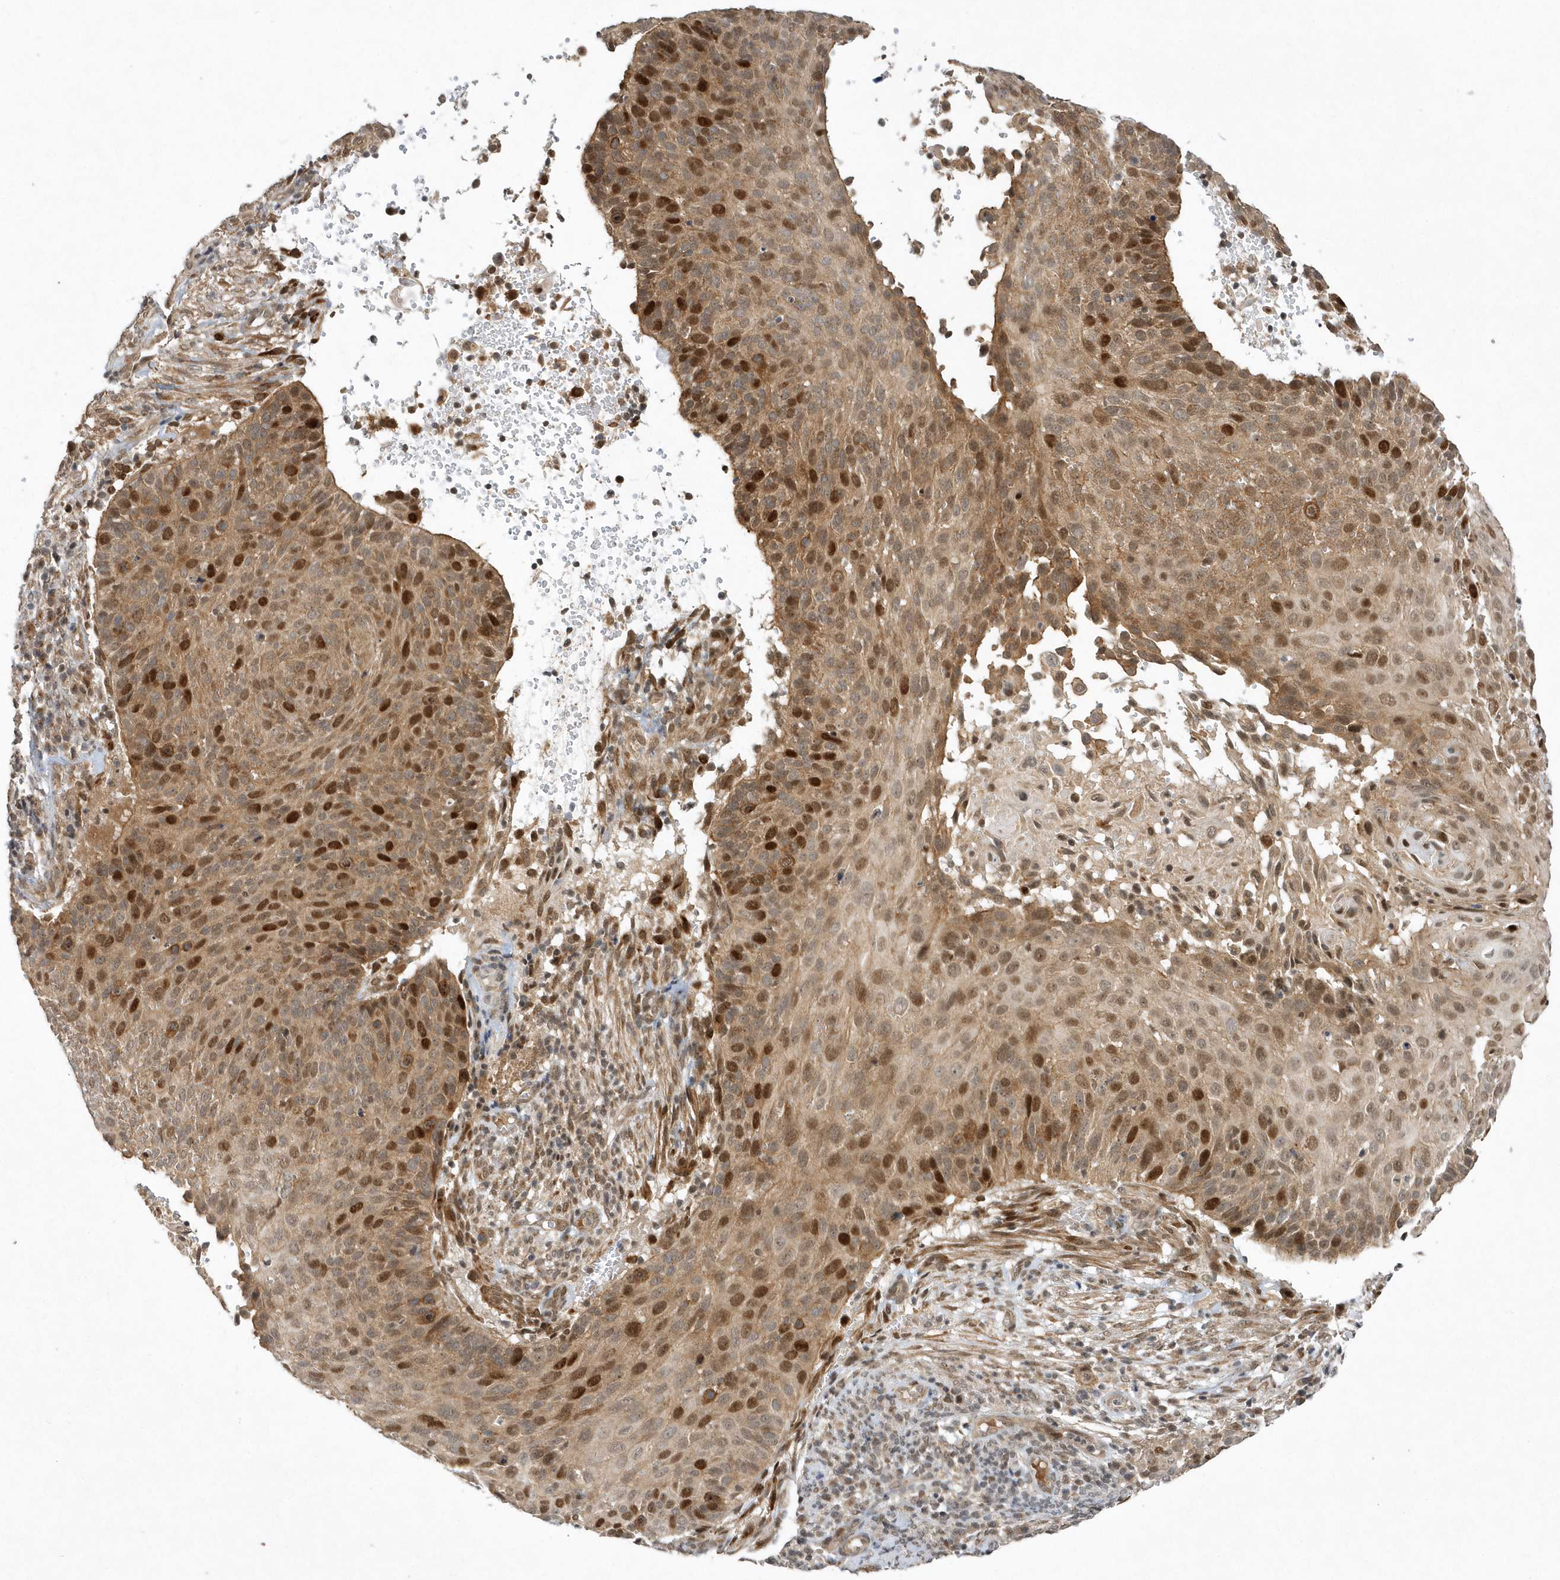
{"staining": {"intensity": "moderate", "quantity": ">75%", "location": "cytoplasmic/membranous,nuclear"}, "tissue": "cervical cancer", "cell_type": "Tumor cells", "image_type": "cancer", "snomed": [{"axis": "morphology", "description": "Squamous cell carcinoma, NOS"}, {"axis": "topography", "description": "Cervix"}], "caption": "Immunohistochemical staining of human cervical cancer (squamous cell carcinoma) shows medium levels of moderate cytoplasmic/membranous and nuclear positivity in about >75% of tumor cells.", "gene": "MXI1", "patient": {"sex": "female", "age": 74}}